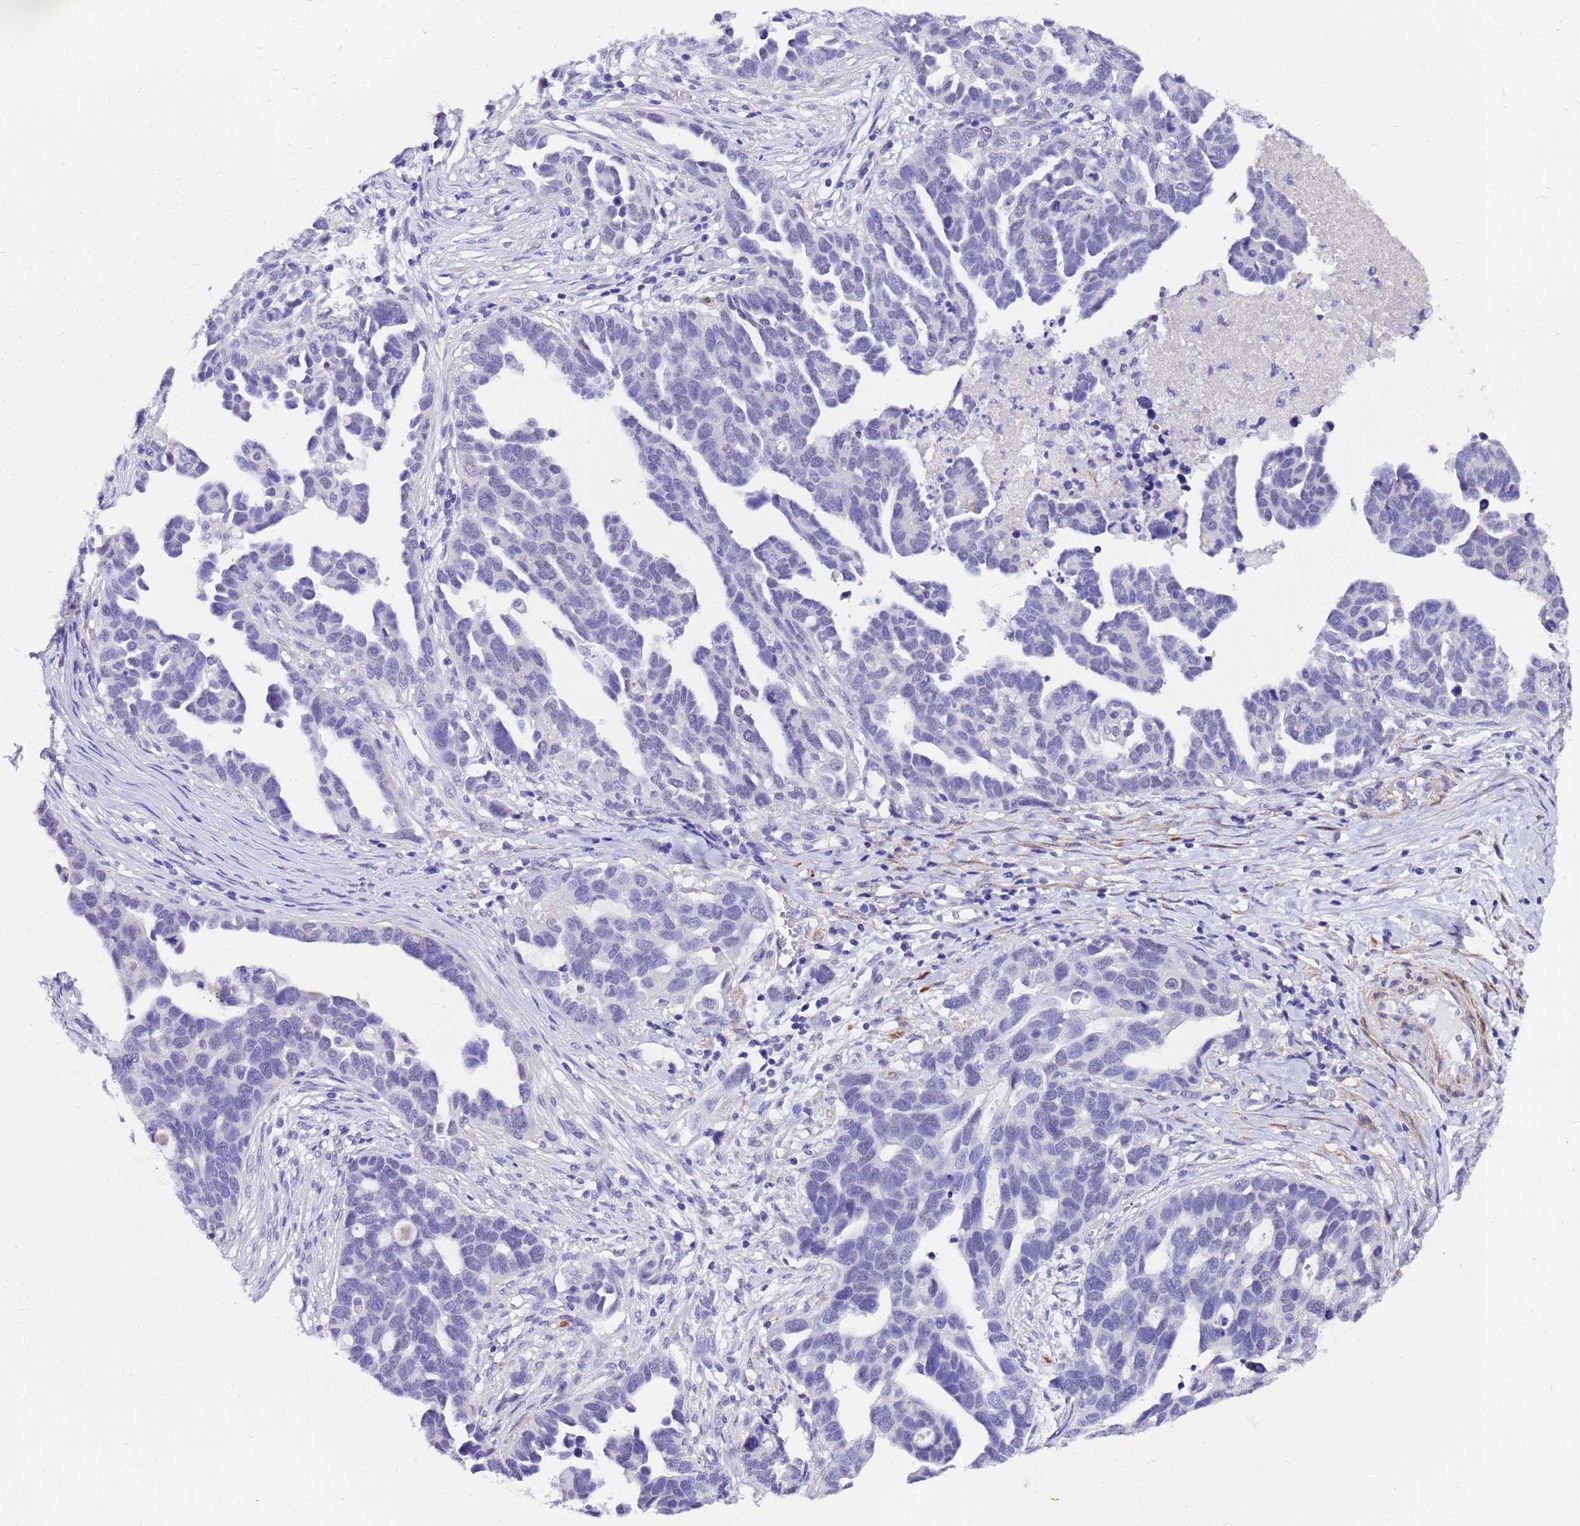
{"staining": {"intensity": "negative", "quantity": "none", "location": "none"}, "tissue": "ovarian cancer", "cell_type": "Tumor cells", "image_type": "cancer", "snomed": [{"axis": "morphology", "description": "Cystadenocarcinoma, serous, NOS"}, {"axis": "topography", "description": "Ovary"}], "caption": "DAB (3,3'-diaminobenzidine) immunohistochemical staining of human ovarian cancer shows no significant expression in tumor cells.", "gene": "HSPB6", "patient": {"sex": "female", "age": 54}}